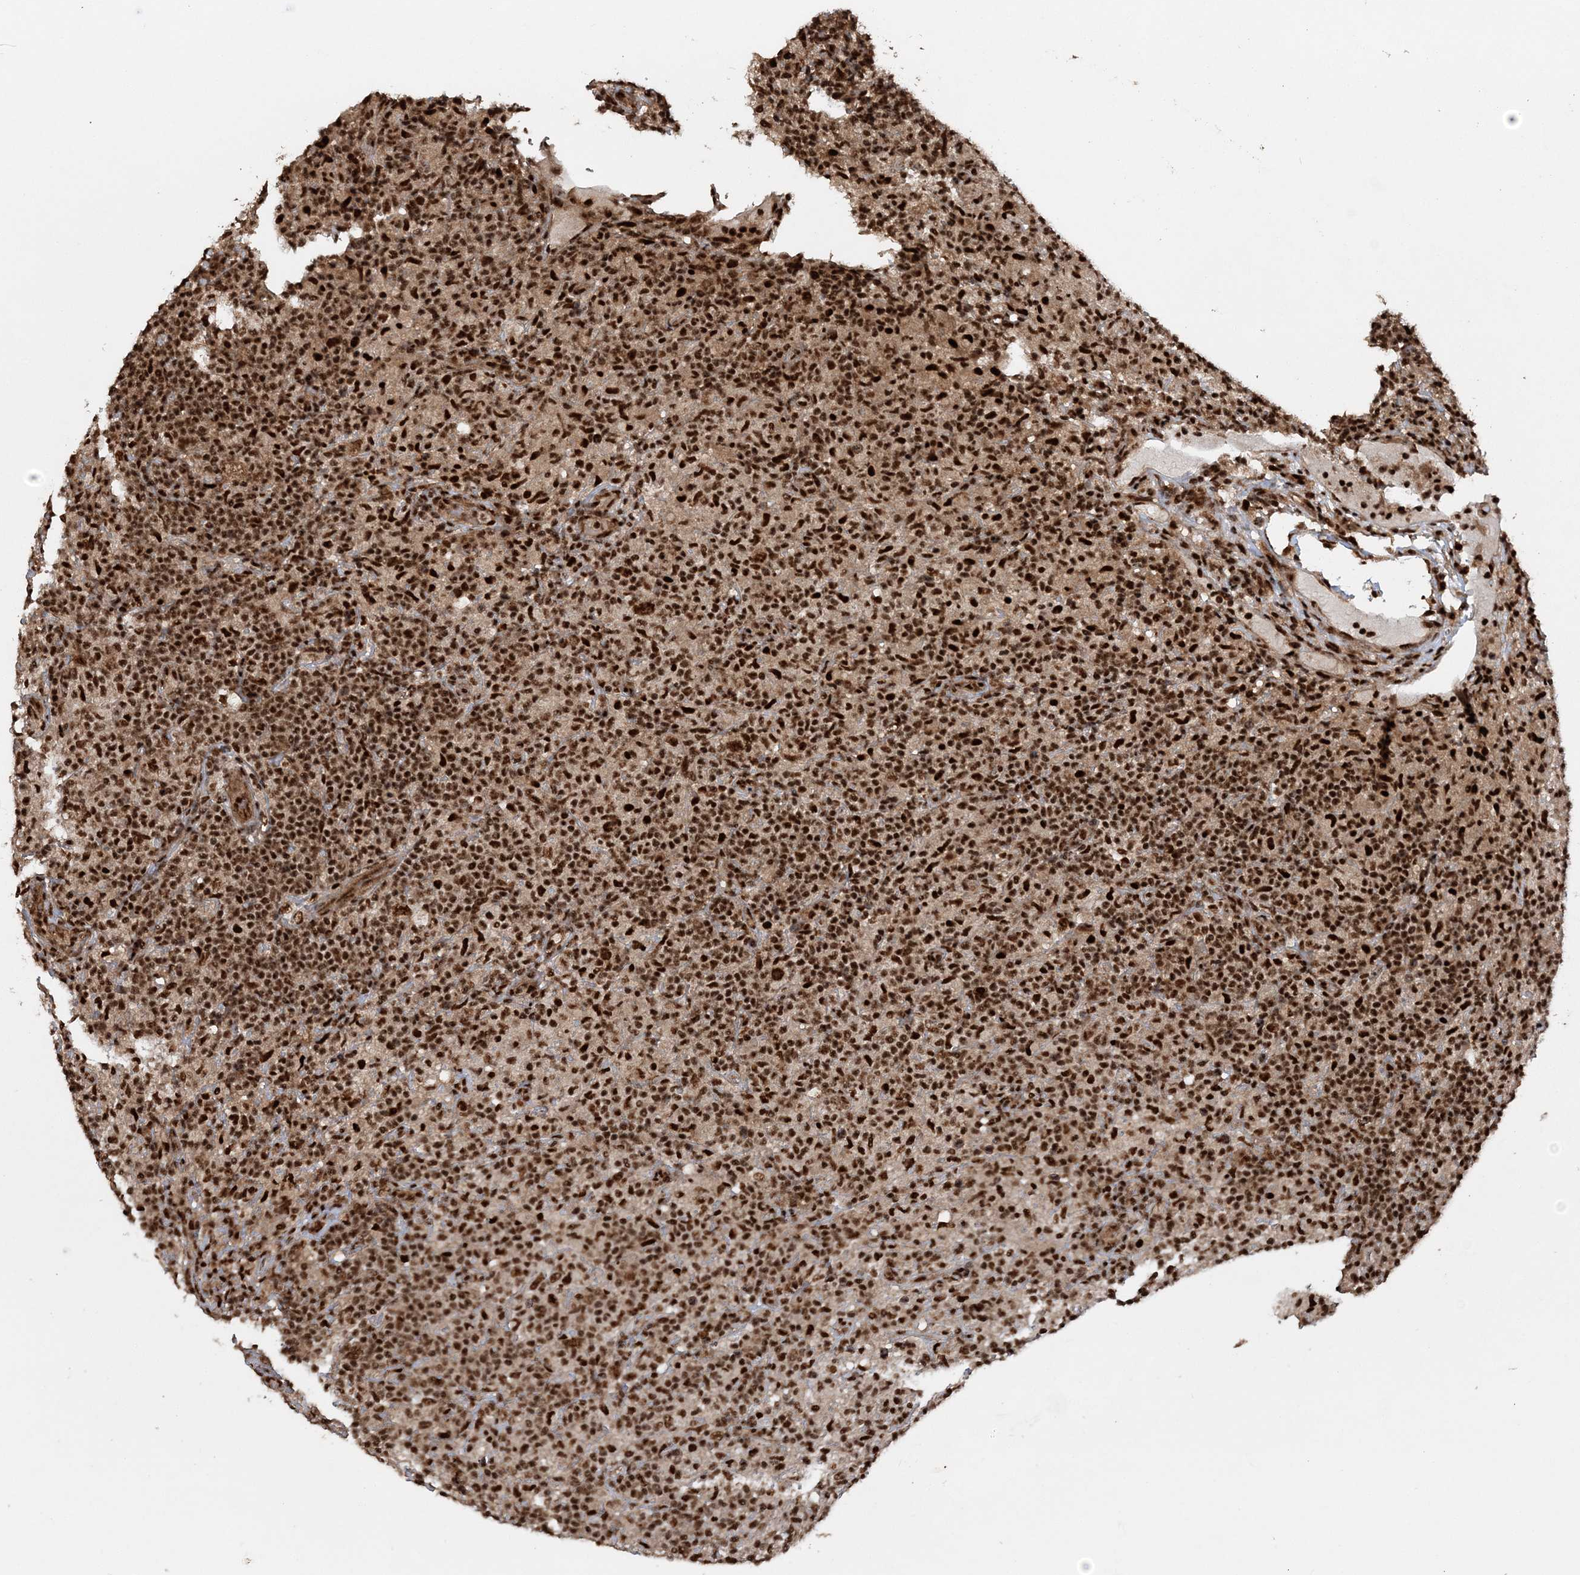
{"staining": {"intensity": "strong", "quantity": ">75%", "location": "nuclear"}, "tissue": "lymphoma", "cell_type": "Tumor cells", "image_type": "cancer", "snomed": [{"axis": "morphology", "description": "Hodgkin's disease, NOS"}, {"axis": "topography", "description": "Lymph node"}], "caption": "Immunohistochemistry (IHC) of human Hodgkin's disease shows high levels of strong nuclear positivity in approximately >75% of tumor cells.", "gene": "EXOSC8", "patient": {"sex": "male", "age": 70}}